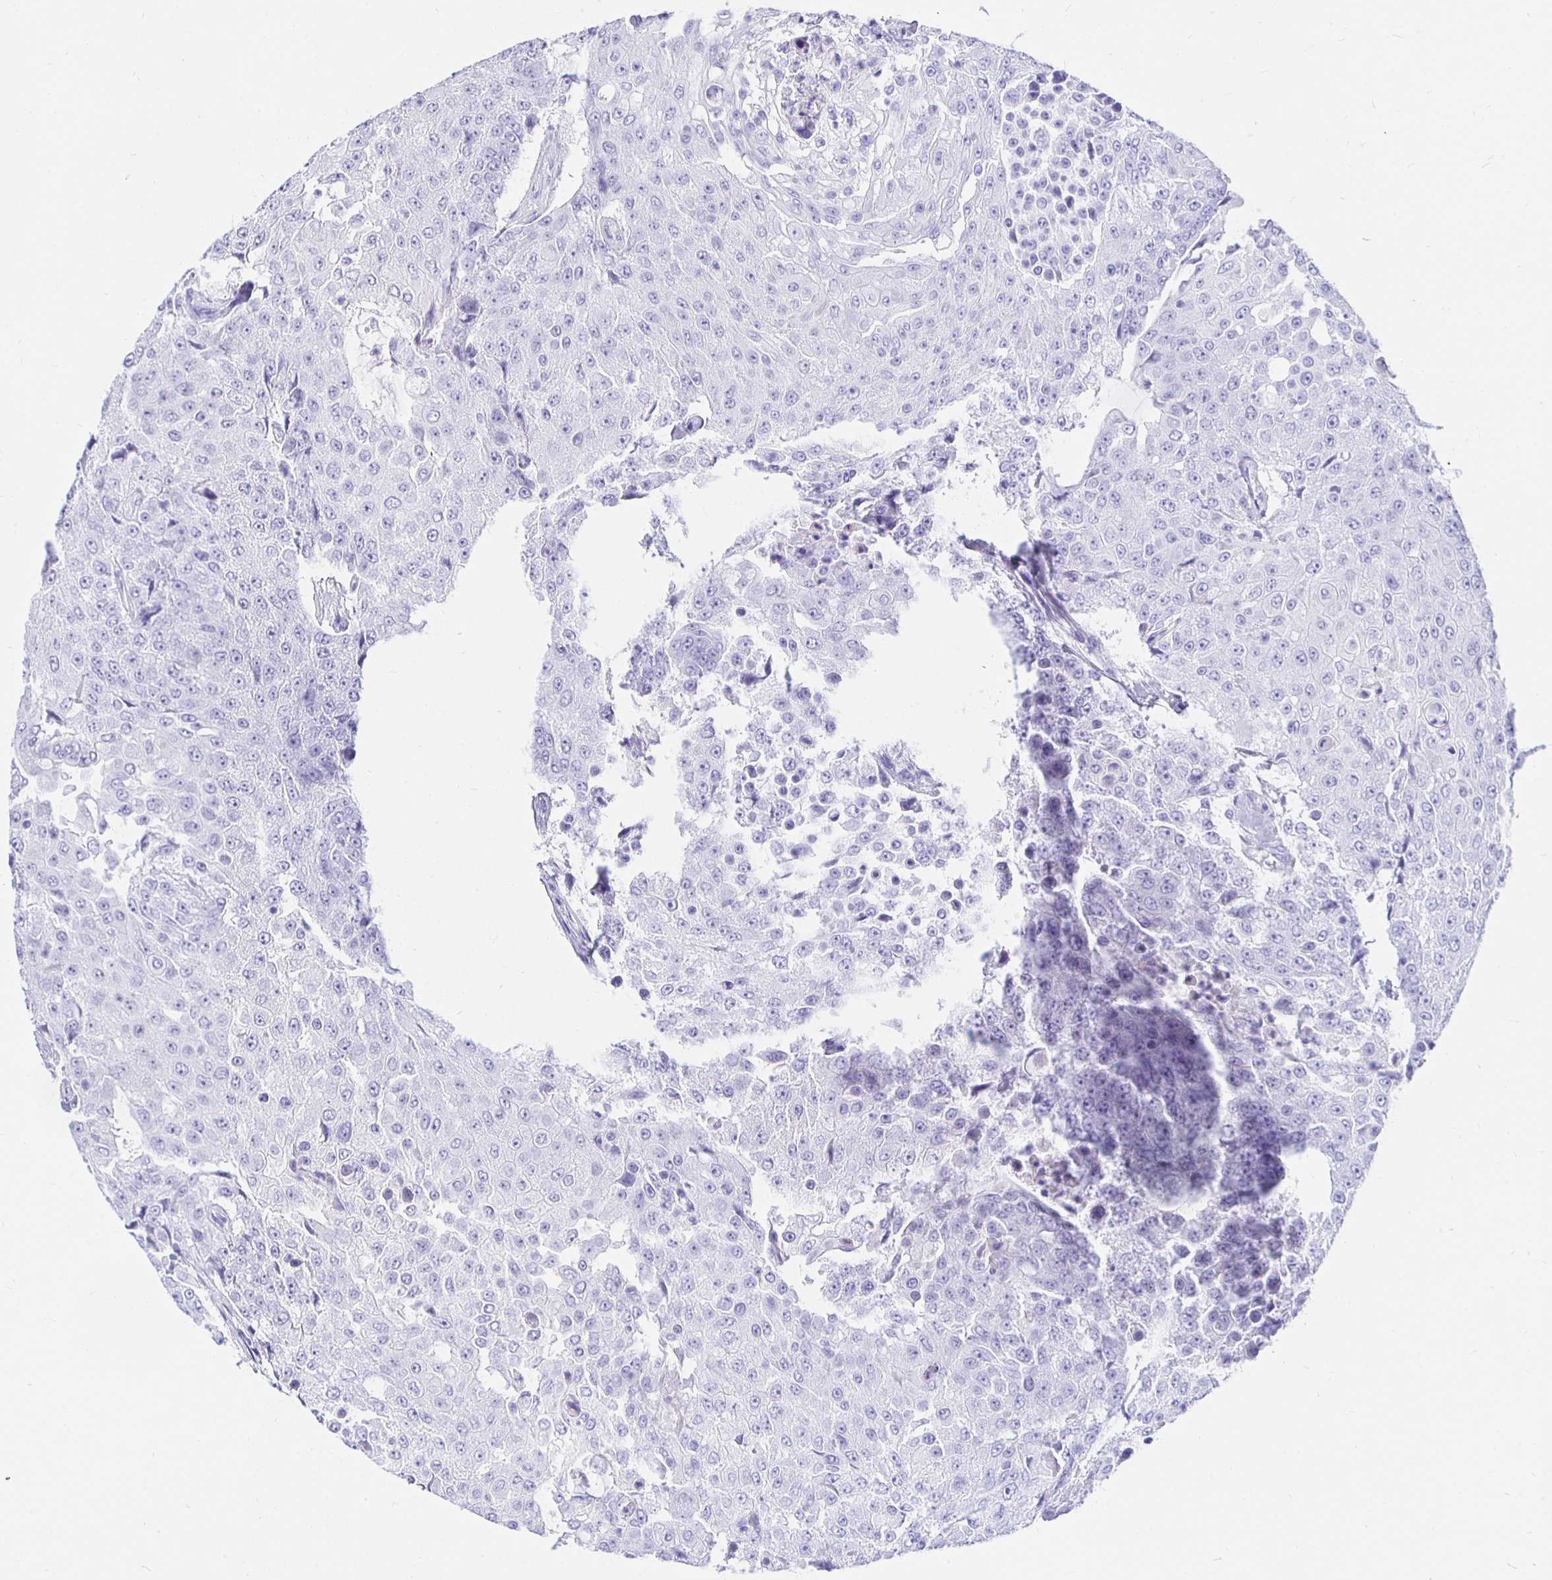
{"staining": {"intensity": "negative", "quantity": "none", "location": "none"}, "tissue": "urothelial cancer", "cell_type": "Tumor cells", "image_type": "cancer", "snomed": [{"axis": "morphology", "description": "Urothelial carcinoma, High grade"}, {"axis": "topography", "description": "Urinary bladder"}], "caption": "IHC of human high-grade urothelial carcinoma exhibits no staining in tumor cells. (DAB (3,3'-diaminobenzidine) immunohistochemistry with hematoxylin counter stain).", "gene": "UMOD", "patient": {"sex": "female", "age": 63}}